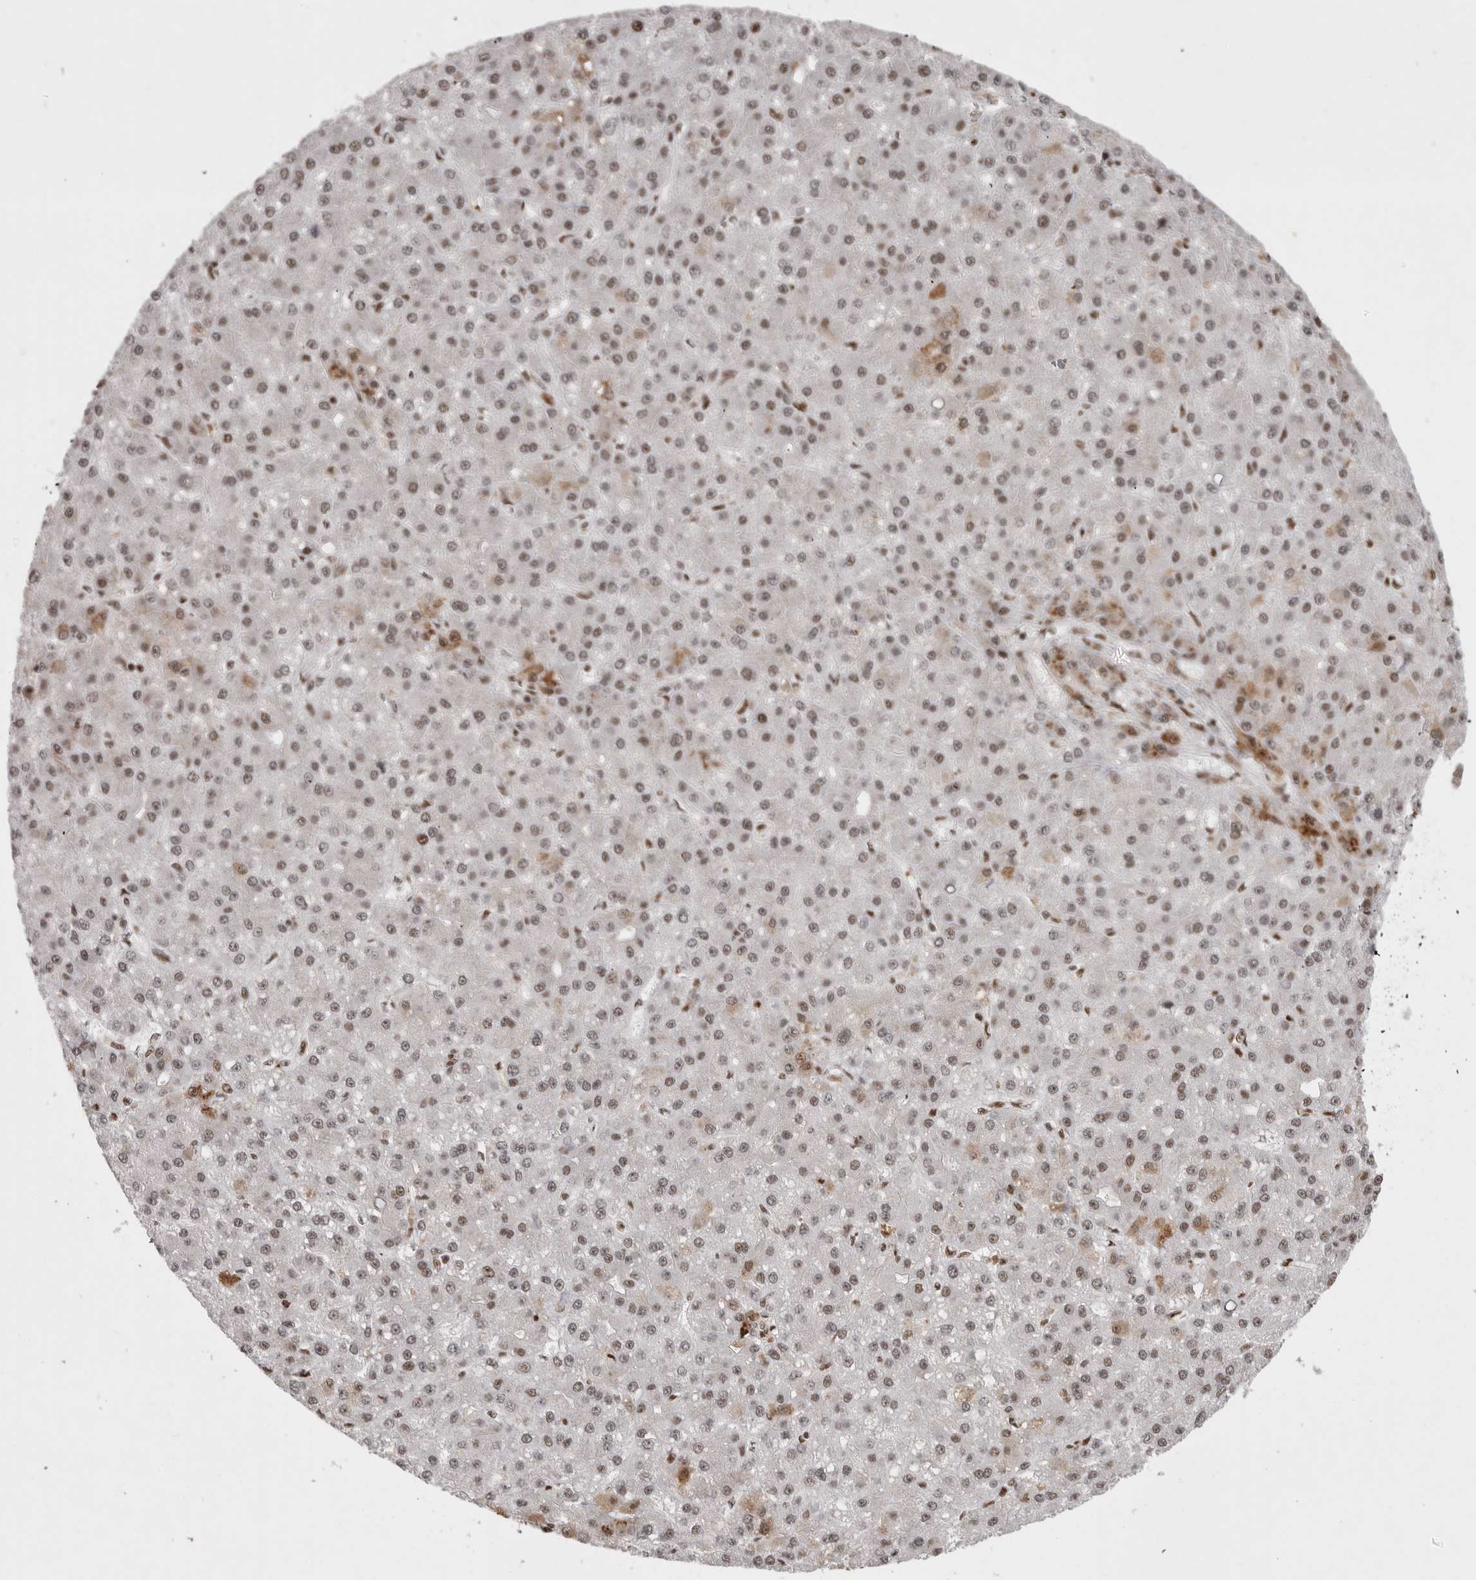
{"staining": {"intensity": "moderate", "quantity": ">75%", "location": "nuclear"}, "tissue": "liver cancer", "cell_type": "Tumor cells", "image_type": "cancer", "snomed": [{"axis": "morphology", "description": "Carcinoma, Hepatocellular, NOS"}, {"axis": "topography", "description": "Liver"}], "caption": "Immunohistochemical staining of human liver cancer (hepatocellular carcinoma) shows medium levels of moderate nuclear expression in approximately >75% of tumor cells. Using DAB (brown) and hematoxylin (blue) stains, captured at high magnification using brightfield microscopy.", "gene": "EYA2", "patient": {"sex": "male", "age": 67}}